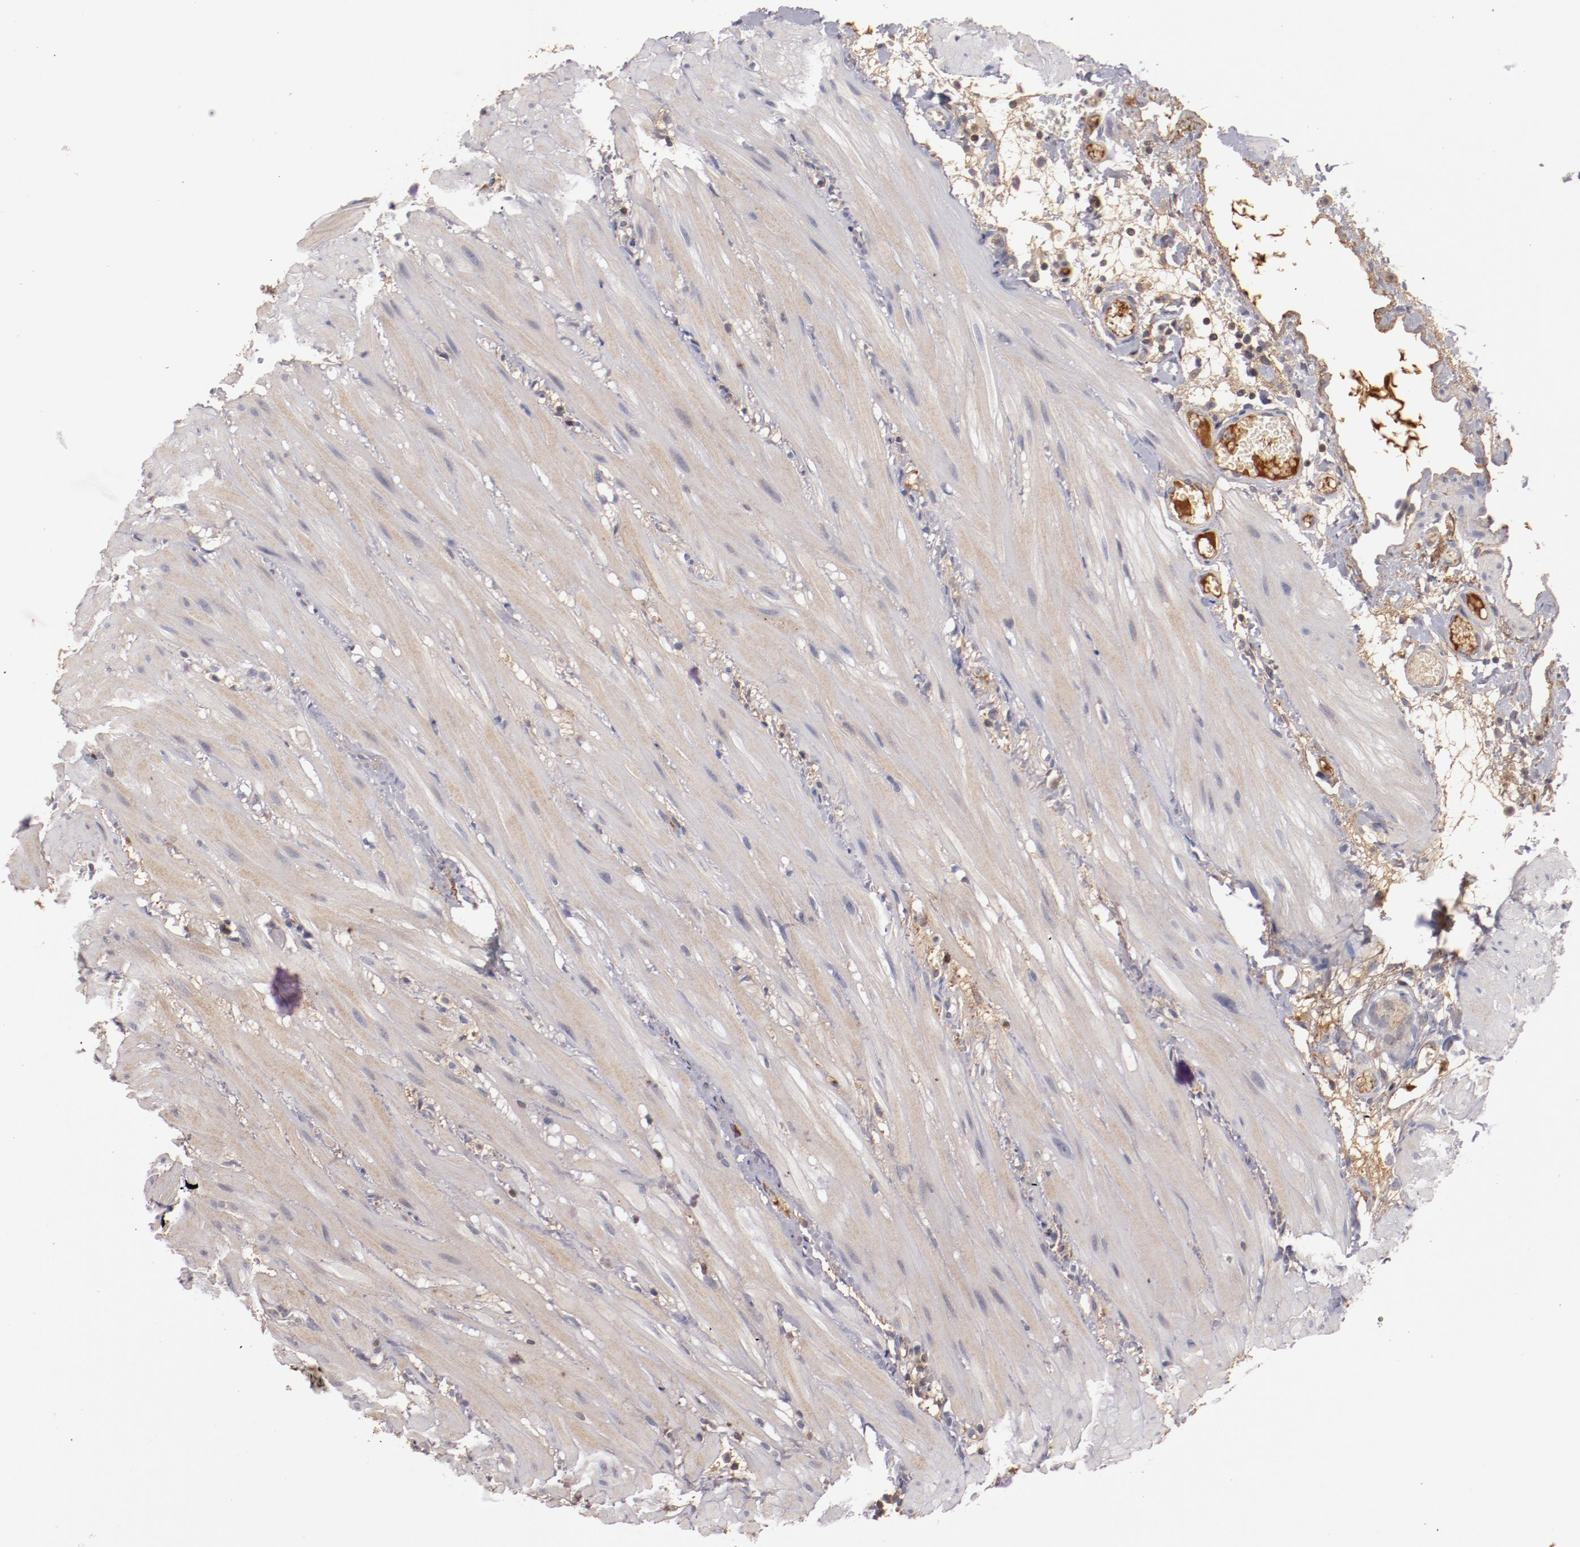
{"staining": {"intensity": "weak", "quantity": "25%-75%", "location": "cytoplasmic/membranous"}, "tissue": "small intestine", "cell_type": "Glandular cells", "image_type": "normal", "snomed": [{"axis": "morphology", "description": "Normal tissue, NOS"}, {"axis": "topography", "description": "Small intestine"}], "caption": "Immunohistochemical staining of normal human small intestine reveals low levels of weak cytoplasmic/membranous staining in about 25%-75% of glandular cells.", "gene": "MBL2", "patient": {"sex": "female", "age": 61}}